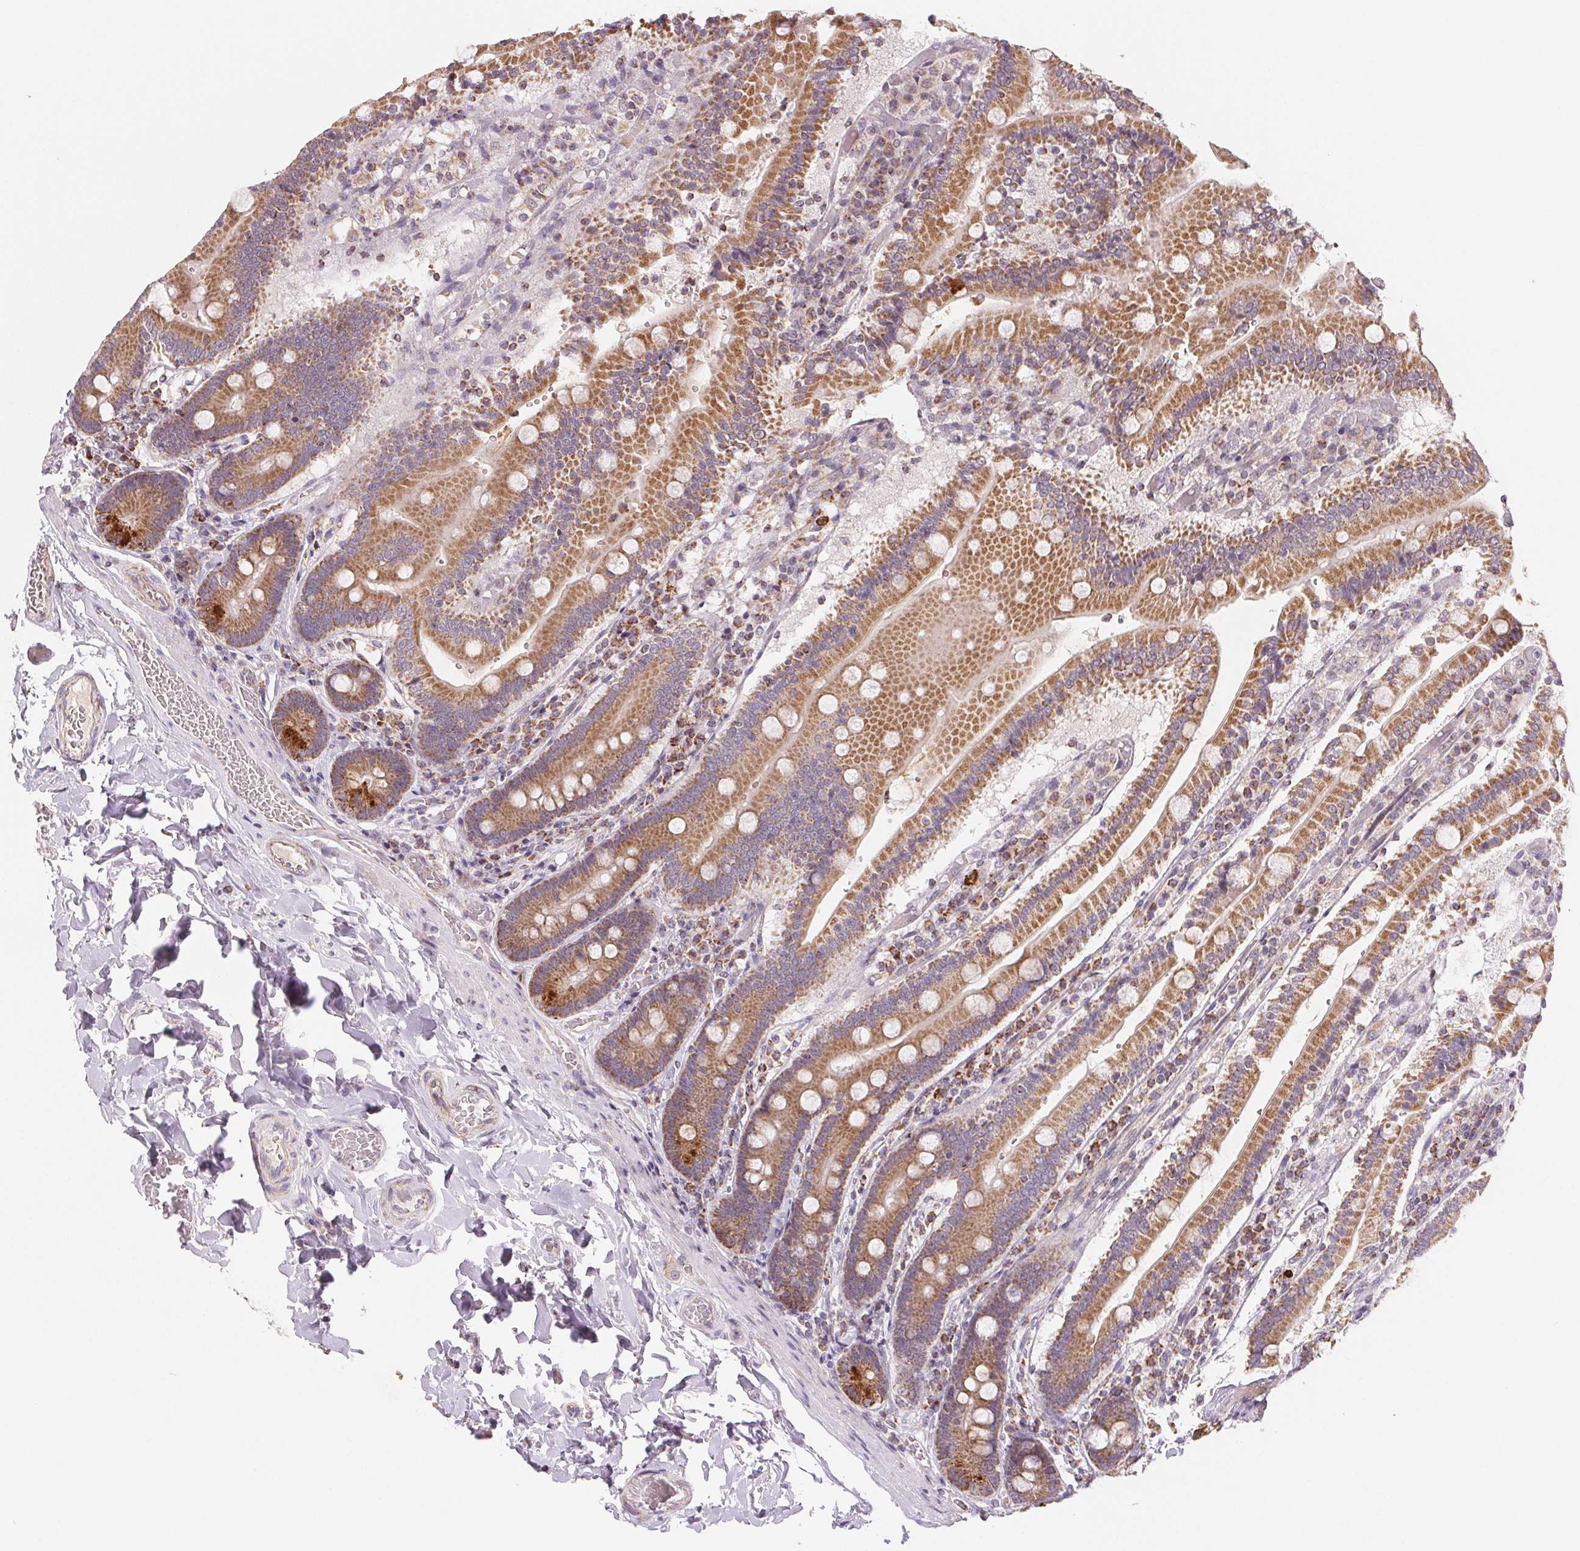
{"staining": {"intensity": "moderate", "quantity": ">75%", "location": "cytoplasmic/membranous"}, "tissue": "duodenum", "cell_type": "Glandular cells", "image_type": "normal", "snomed": [{"axis": "morphology", "description": "Normal tissue, NOS"}, {"axis": "topography", "description": "Duodenum"}], "caption": "Immunohistochemical staining of unremarkable human duodenum exhibits >75% levels of moderate cytoplasmic/membranous protein positivity in approximately >75% of glandular cells.", "gene": "HINT2", "patient": {"sex": "female", "age": 62}}